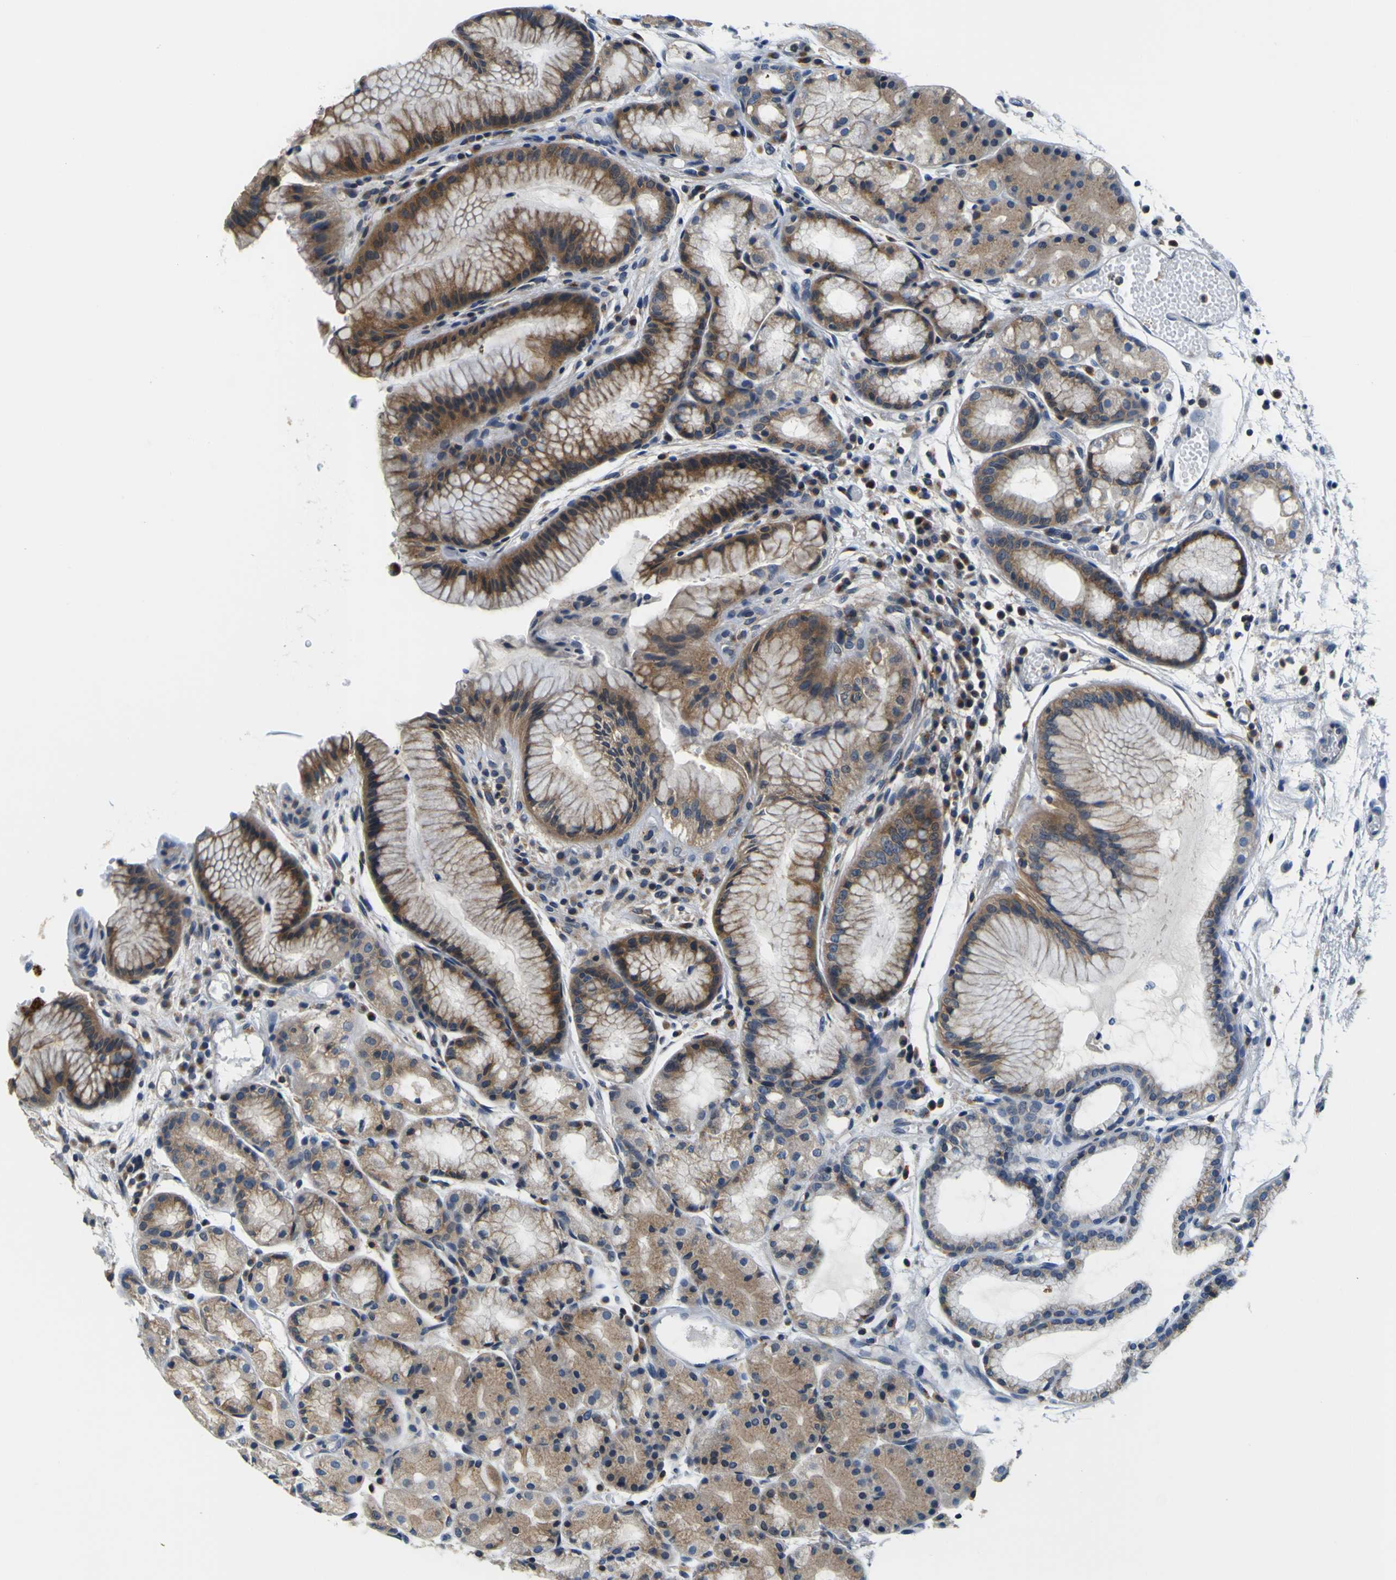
{"staining": {"intensity": "moderate", "quantity": ">75%", "location": "cytoplasmic/membranous"}, "tissue": "stomach", "cell_type": "Glandular cells", "image_type": "normal", "snomed": [{"axis": "morphology", "description": "Normal tissue, NOS"}, {"axis": "topography", "description": "Stomach, upper"}], "caption": "A high-resolution image shows IHC staining of benign stomach, which reveals moderate cytoplasmic/membranous staining in approximately >75% of glandular cells.", "gene": "TNIK", "patient": {"sex": "male", "age": 72}}